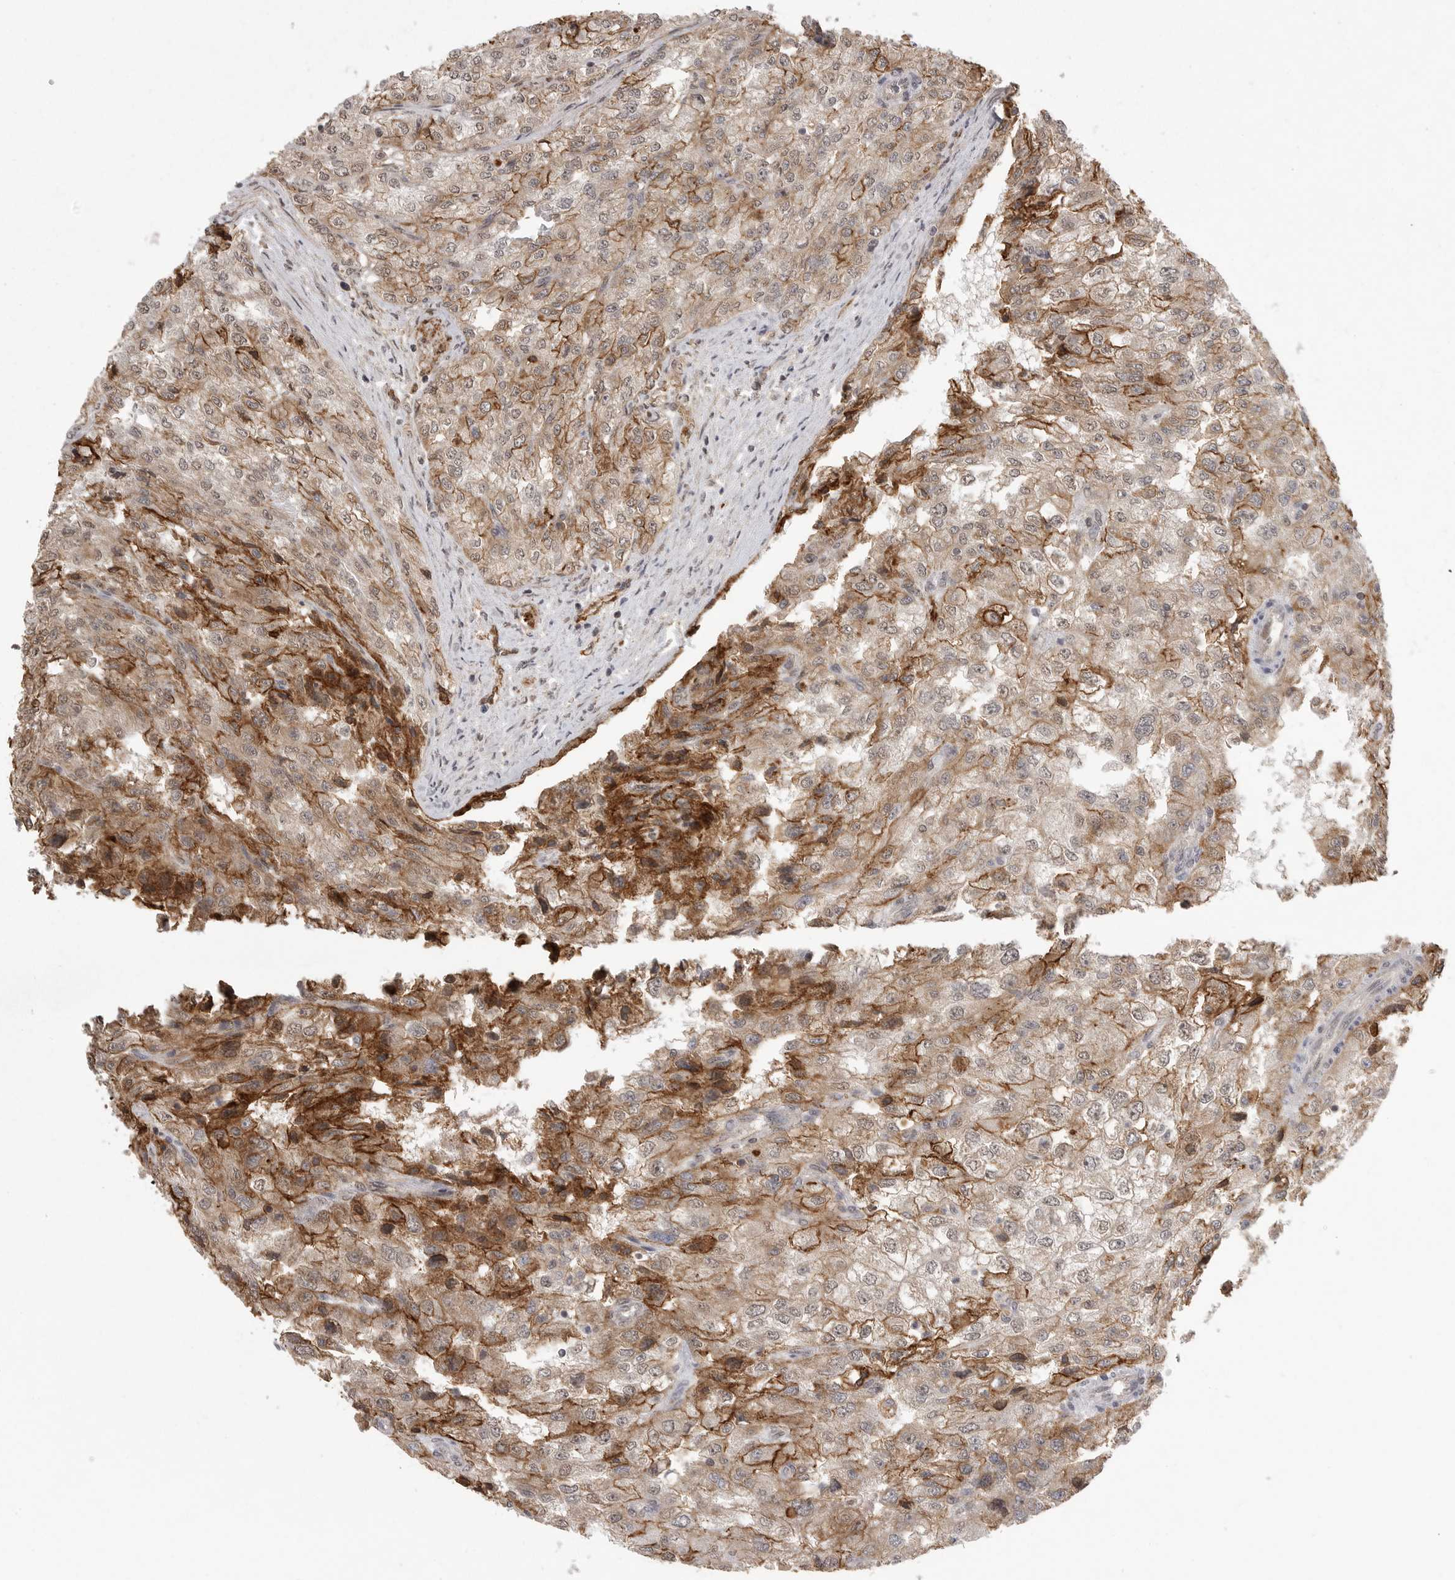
{"staining": {"intensity": "moderate", "quantity": ">75%", "location": "cytoplasmic/membranous"}, "tissue": "renal cancer", "cell_type": "Tumor cells", "image_type": "cancer", "snomed": [{"axis": "morphology", "description": "Adenocarcinoma, NOS"}, {"axis": "topography", "description": "Kidney"}], "caption": "Immunohistochemistry (IHC) of renal cancer (adenocarcinoma) reveals medium levels of moderate cytoplasmic/membranous expression in about >75% of tumor cells. Nuclei are stained in blue.", "gene": "NECTIN1", "patient": {"sex": "female", "age": 54}}